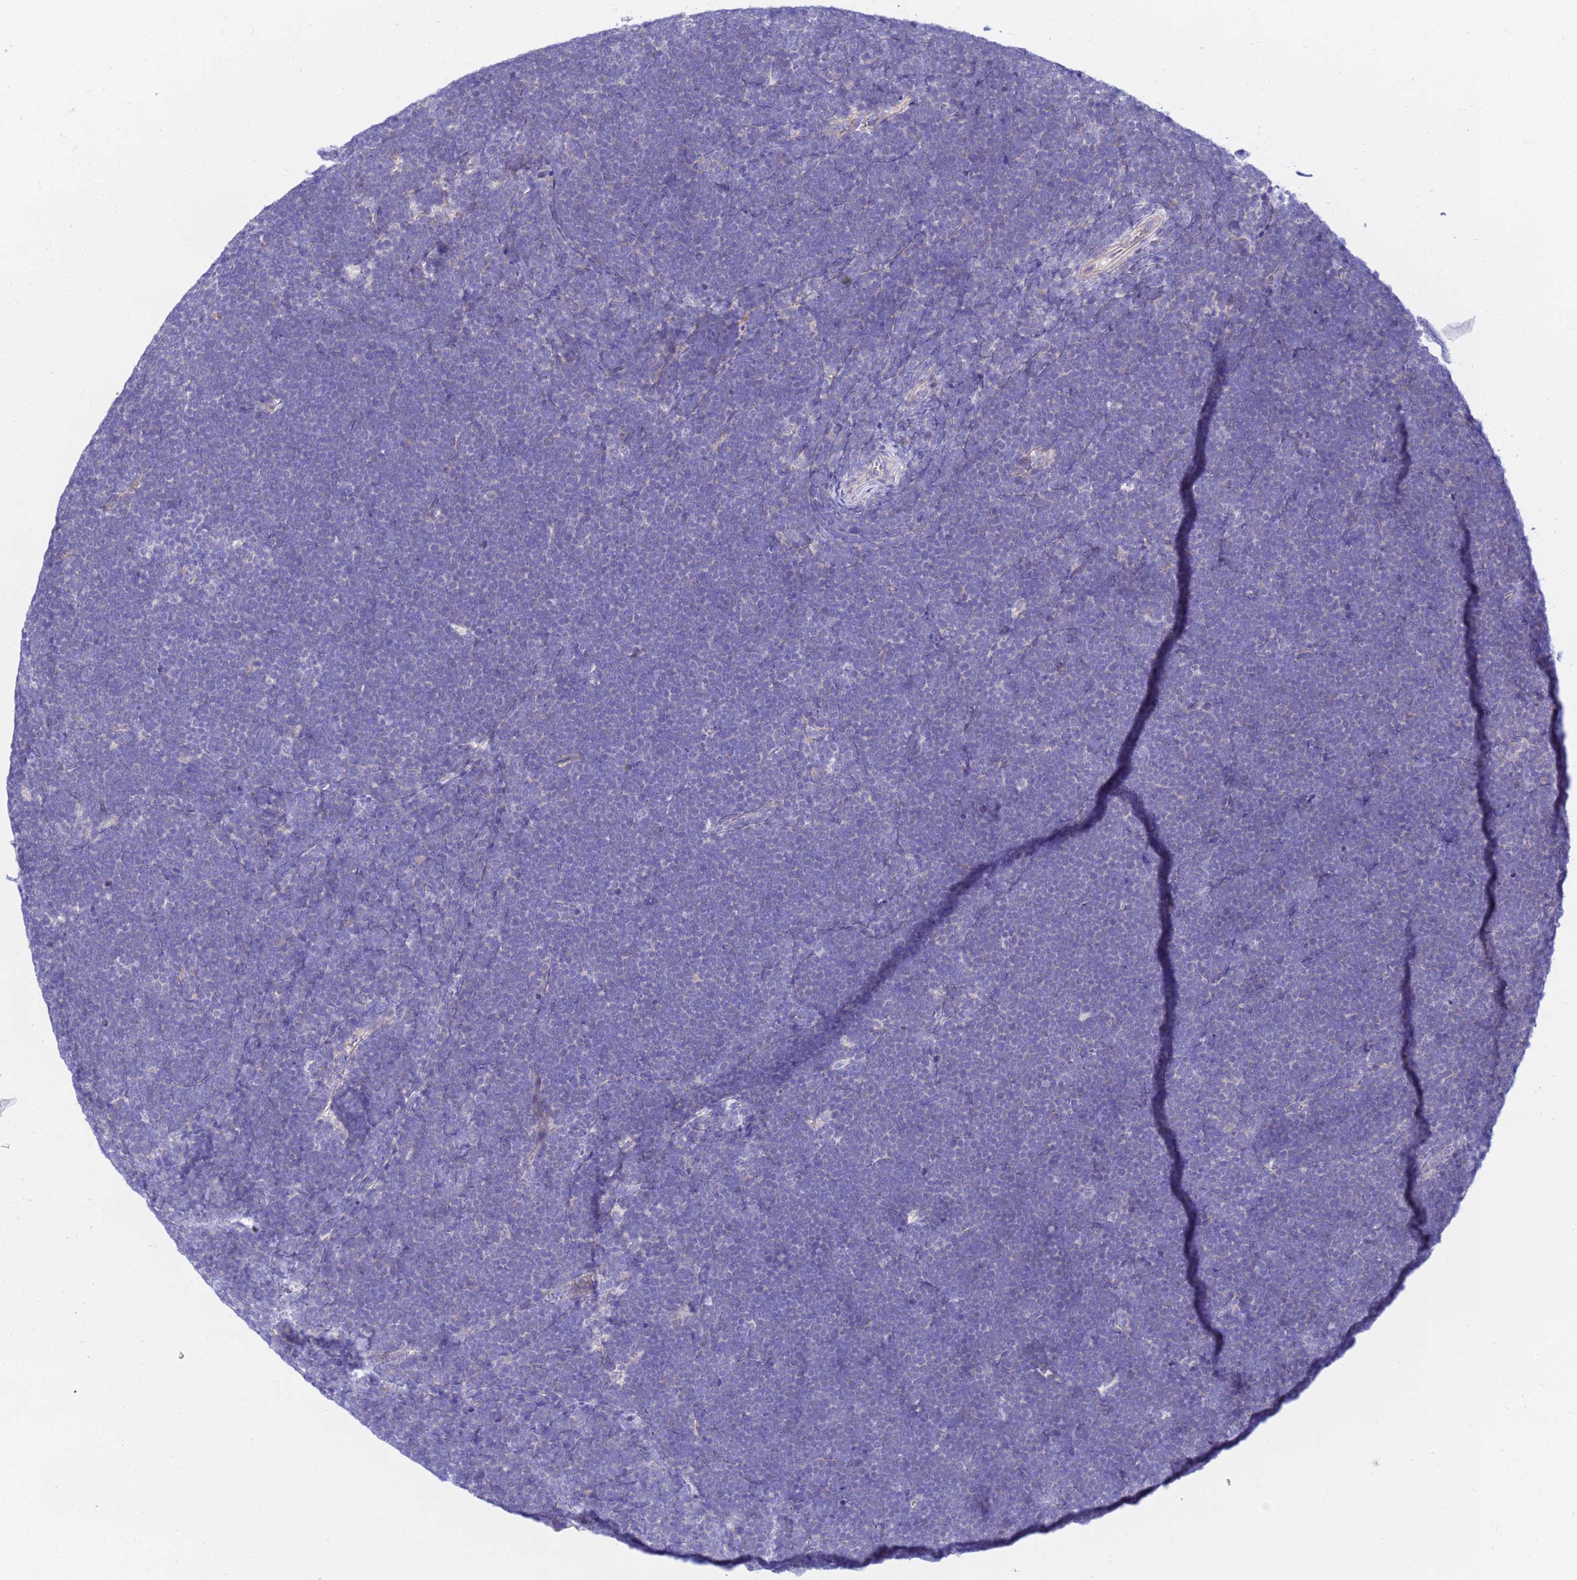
{"staining": {"intensity": "negative", "quantity": "none", "location": "none"}, "tissue": "lymphoma", "cell_type": "Tumor cells", "image_type": "cancer", "snomed": [{"axis": "morphology", "description": "Malignant lymphoma, non-Hodgkin's type, High grade"}, {"axis": "topography", "description": "Lymph node"}], "caption": "Immunohistochemical staining of malignant lymphoma, non-Hodgkin's type (high-grade) demonstrates no significant expression in tumor cells.", "gene": "HERC5", "patient": {"sex": "male", "age": 13}}